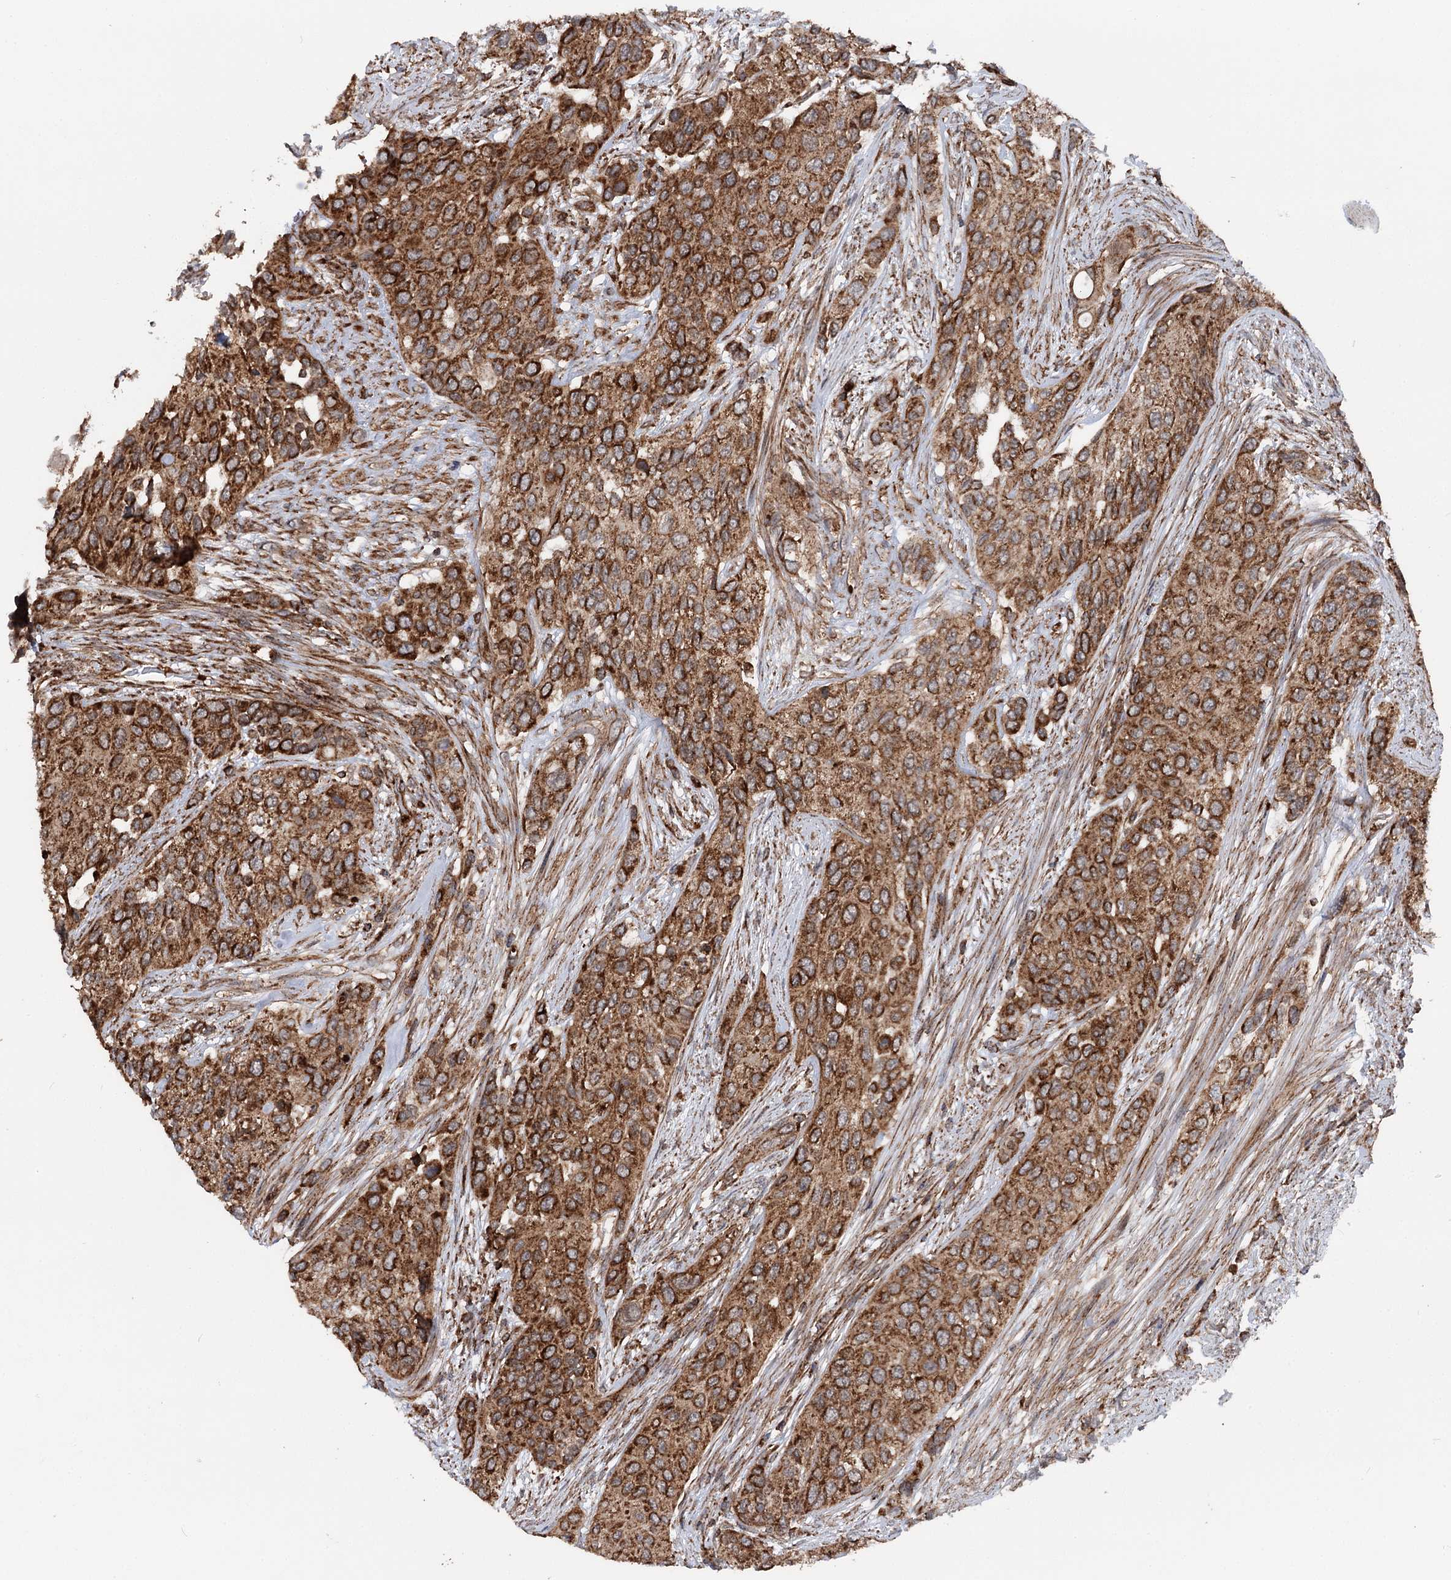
{"staining": {"intensity": "moderate", "quantity": ">75%", "location": "cytoplasmic/membranous"}, "tissue": "urothelial cancer", "cell_type": "Tumor cells", "image_type": "cancer", "snomed": [{"axis": "morphology", "description": "Normal tissue, NOS"}, {"axis": "morphology", "description": "Urothelial carcinoma, High grade"}, {"axis": "topography", "description": "Vascular tissue"}, {"axis": "topography", "description": "Urinary bladder"}], "caption": "High-grade urothelial carcinoma was stained to show a protein in brown. There is medium levels of moderate cytoplasmic/membranous expression in approximately >75% of tumor cells.", "gene": "FGFR1OP2", "patient": {"sex": "female", "age": 56}}